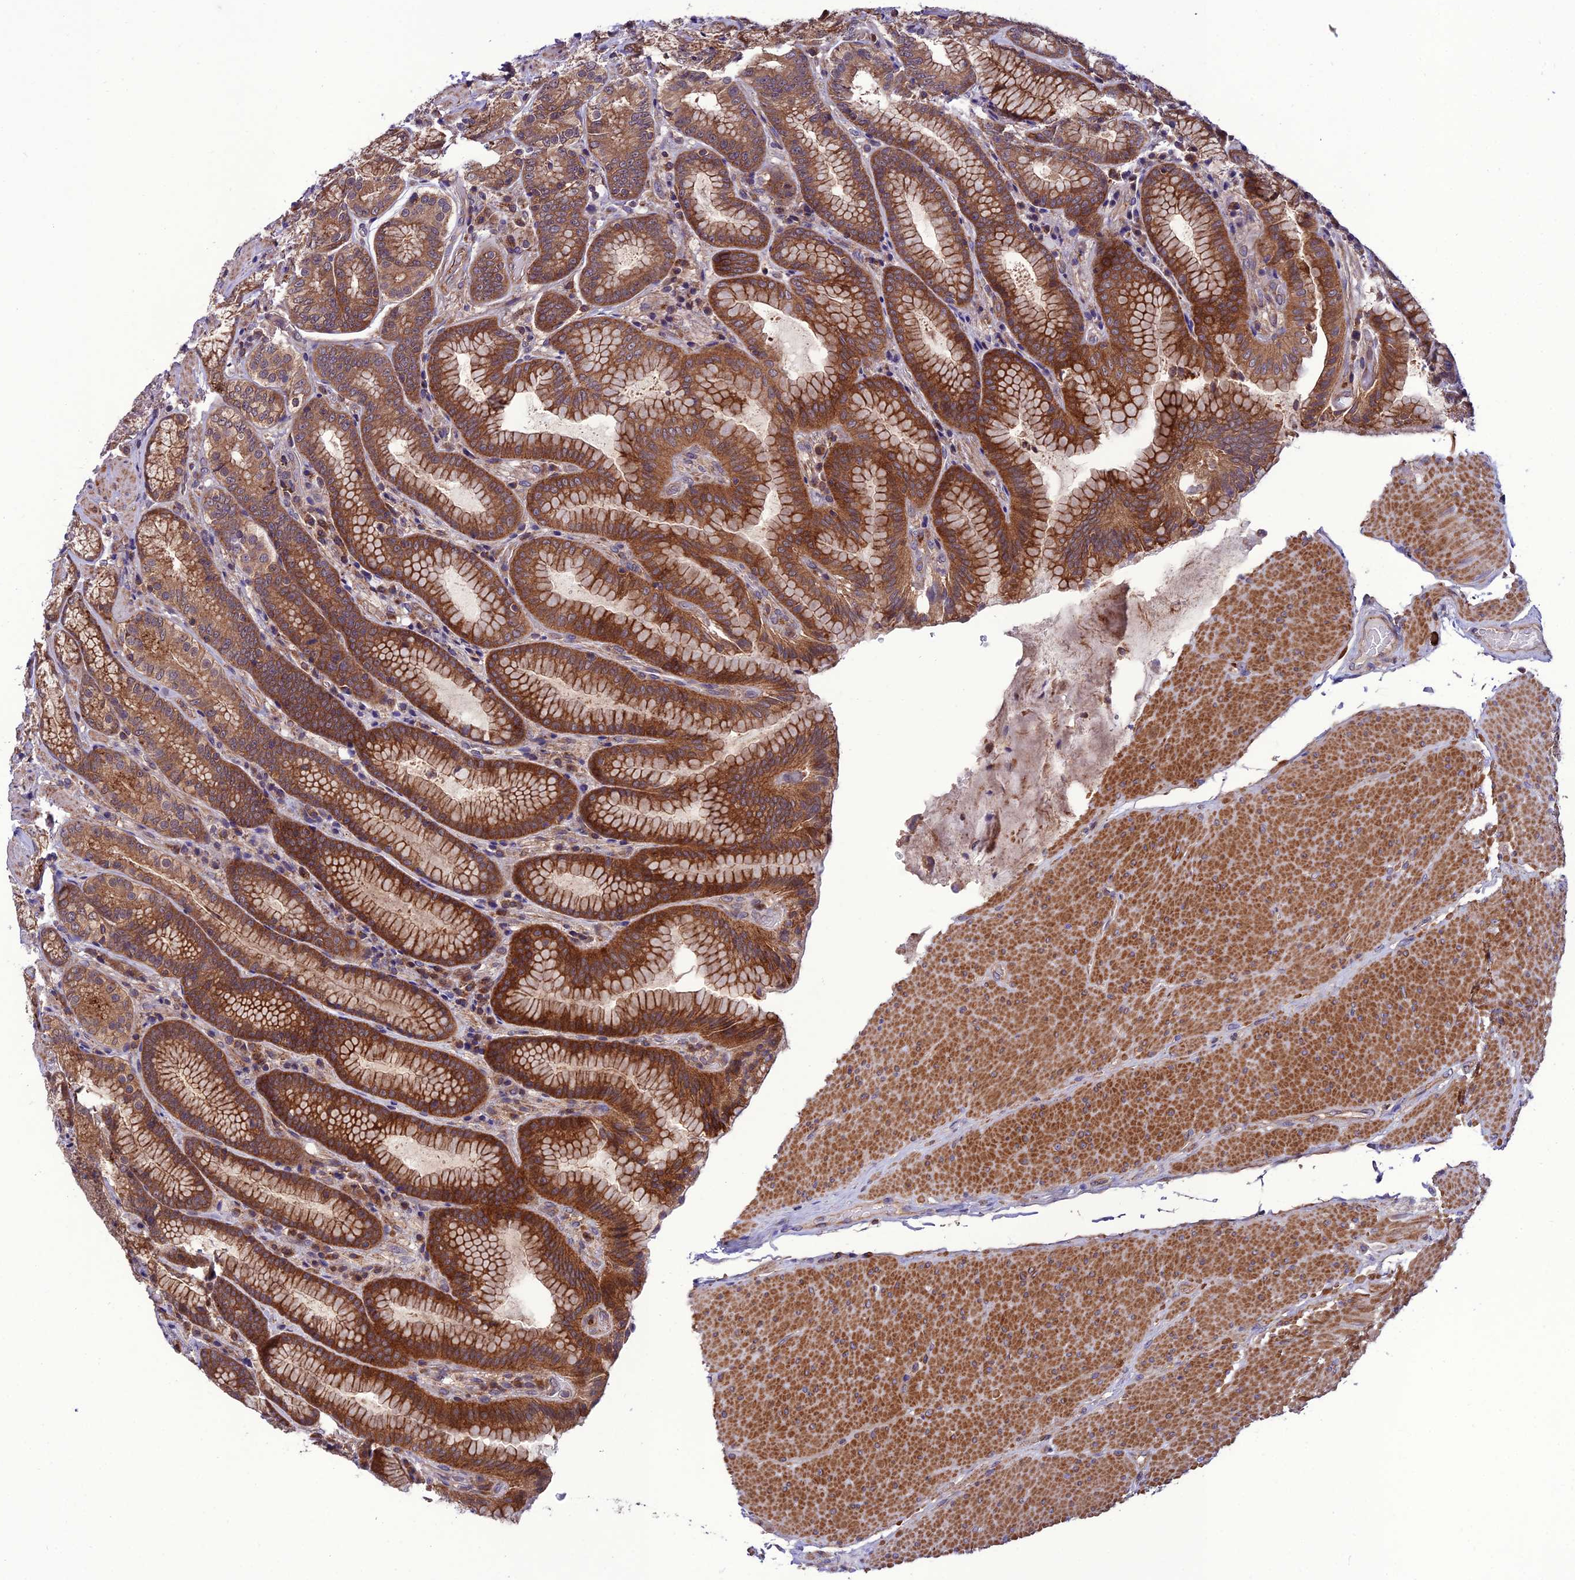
{"staining": {"intensity": "strong", "quantity": ">75%", "location": "cytoplasmic/membranous"}, "tissue": "stomach", "cell_type": "Glandular cells", "image_type": "normal", "snomed": [{"axis": "morphology", "description": "Normal tissue, NOS"}, {"axis": "topography", "description": "Stomach, upper"}, {"axis": "topography", "description": "Stomach, lower"}], "caption": "Glandular cells show high levels of strong cytoplasmic/membranous staining in about >75% of cells in benign stomach. (DAB (3,3'-diaminobenzidine) = brown stain, brightfield microscopy at high magnification).", "gene": "PPIL3", "patient": {"sex": "female", "age": 76}}